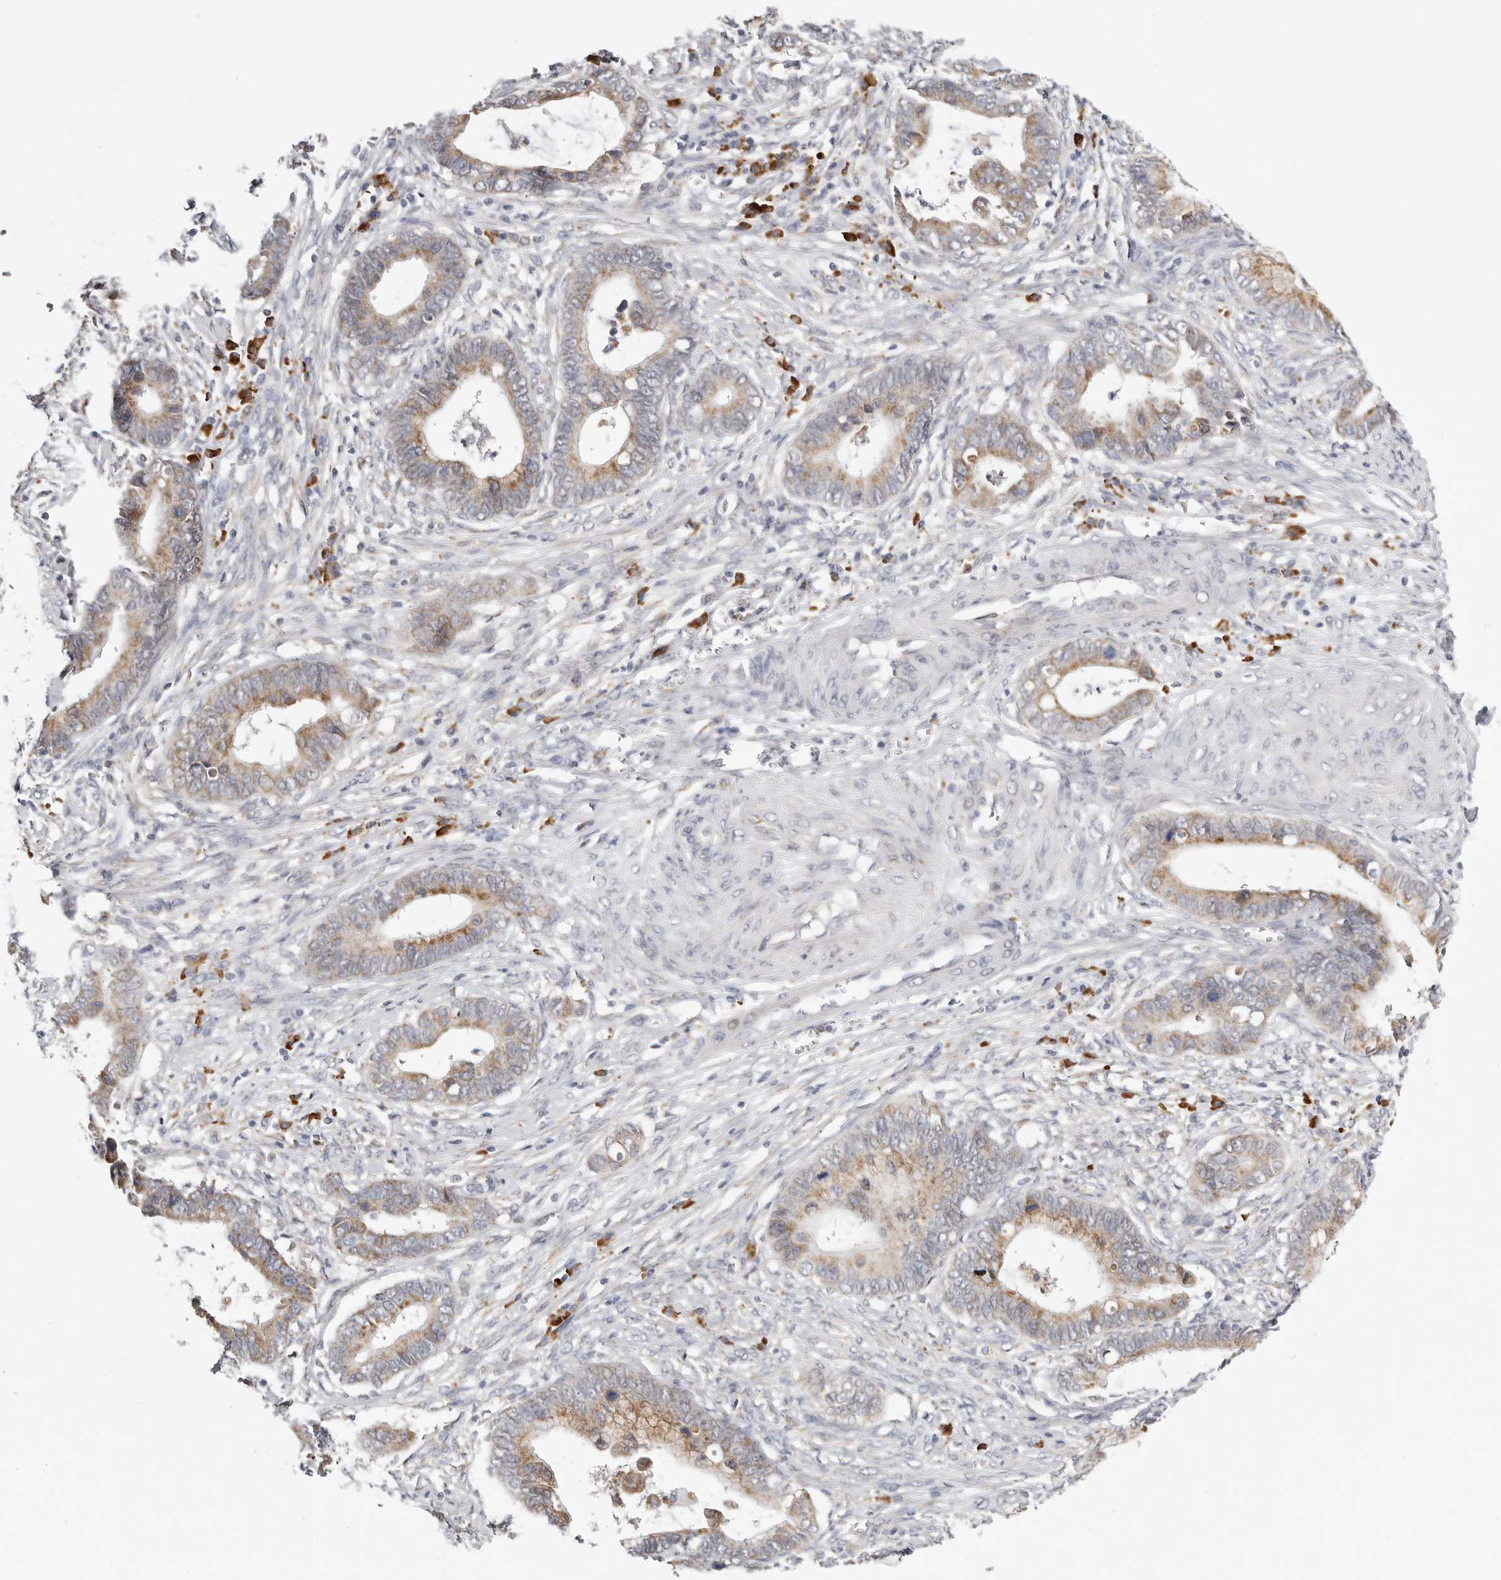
{"staining": {"intensity": "moderate", "quantity": ">75%", "location": "cytoplasmic/membranous"}, "tissue": "cervical cancer", "cell_type": "Tumor cells", "image_type": "cancer", "snomed": [{"axis": "morphology", "description": "Adenocarcinoma, NOS"}, {"axis": "topography", "description": "Cervix"}], "caption": "Immunohistochemical staining of cervical cancer (adenocarcinoma) demonstrates medium levels of moderate cytoplasmic/membranous protein positivity in approximately >75% of tumor cells. The staining was performed using DAB (3,3'-diaminobenzidine), with brown indicating positive protein expression. Nuclei are stained blue with hematoxylin.", "gene": "IL32", "patient": {"sex": "female", "age": 44}}